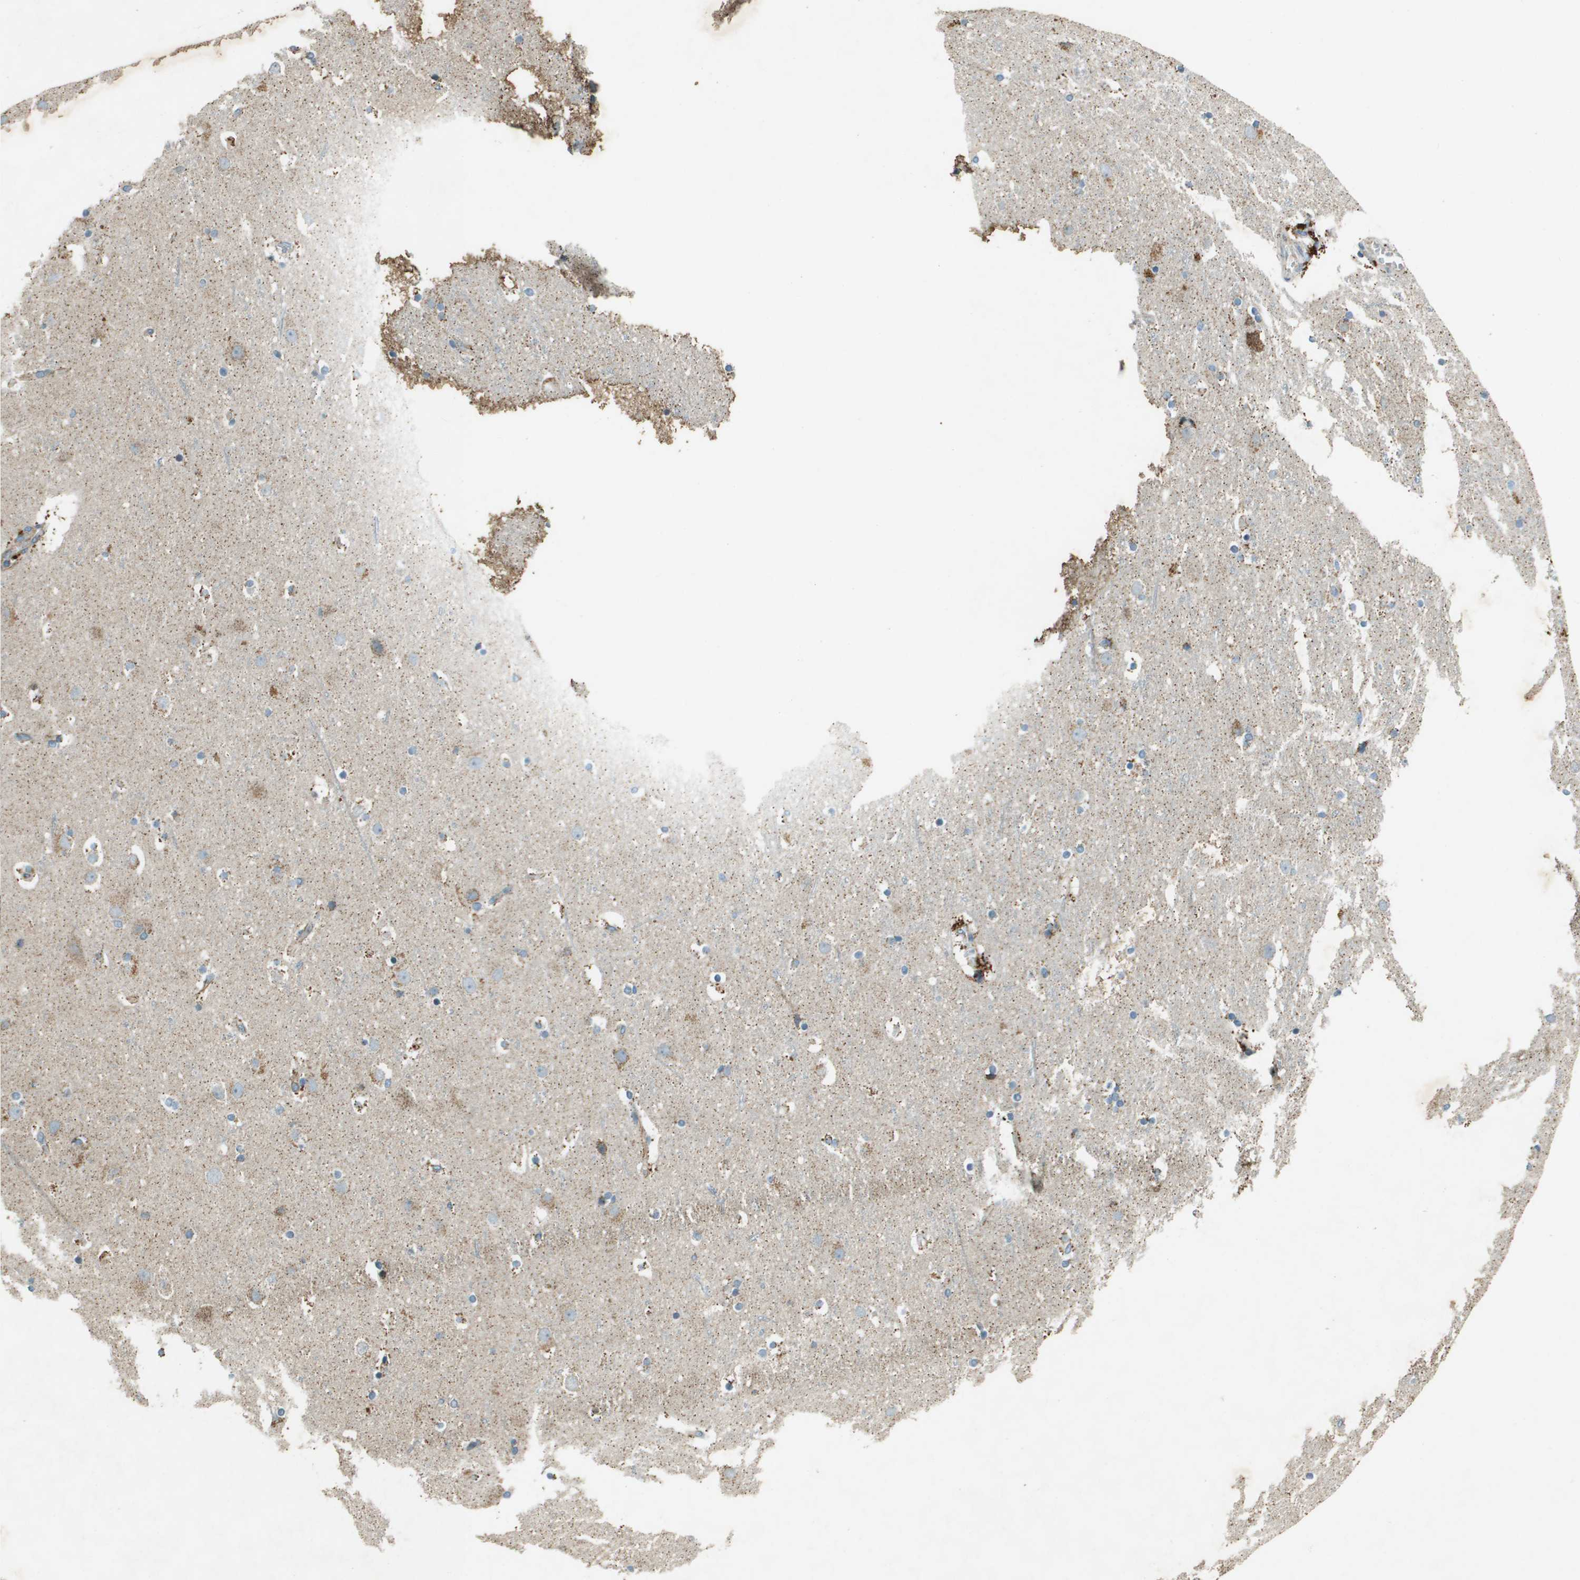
{"staining": {"intensity": "weak", "quantity": "25%-75%", "location": "cytoplasmic/membranous"}, "tissue": "cerebral cortex", "cell_type": "Endothelial cells", "image_type": "normal", "snomed": [{"axis": "morphology", "description": "Normal tissue, NOS"}, {"axis": "topography", "description": "Cerebral cortex"}], "caption": "Endothelial cells reveal weak cytoplasmic/membranous positivity in about 25%-75% of cells in unremarkable cerebral cortex.", "gene": "MIGA1", "patient": {"sex": "male", "age": 45}}